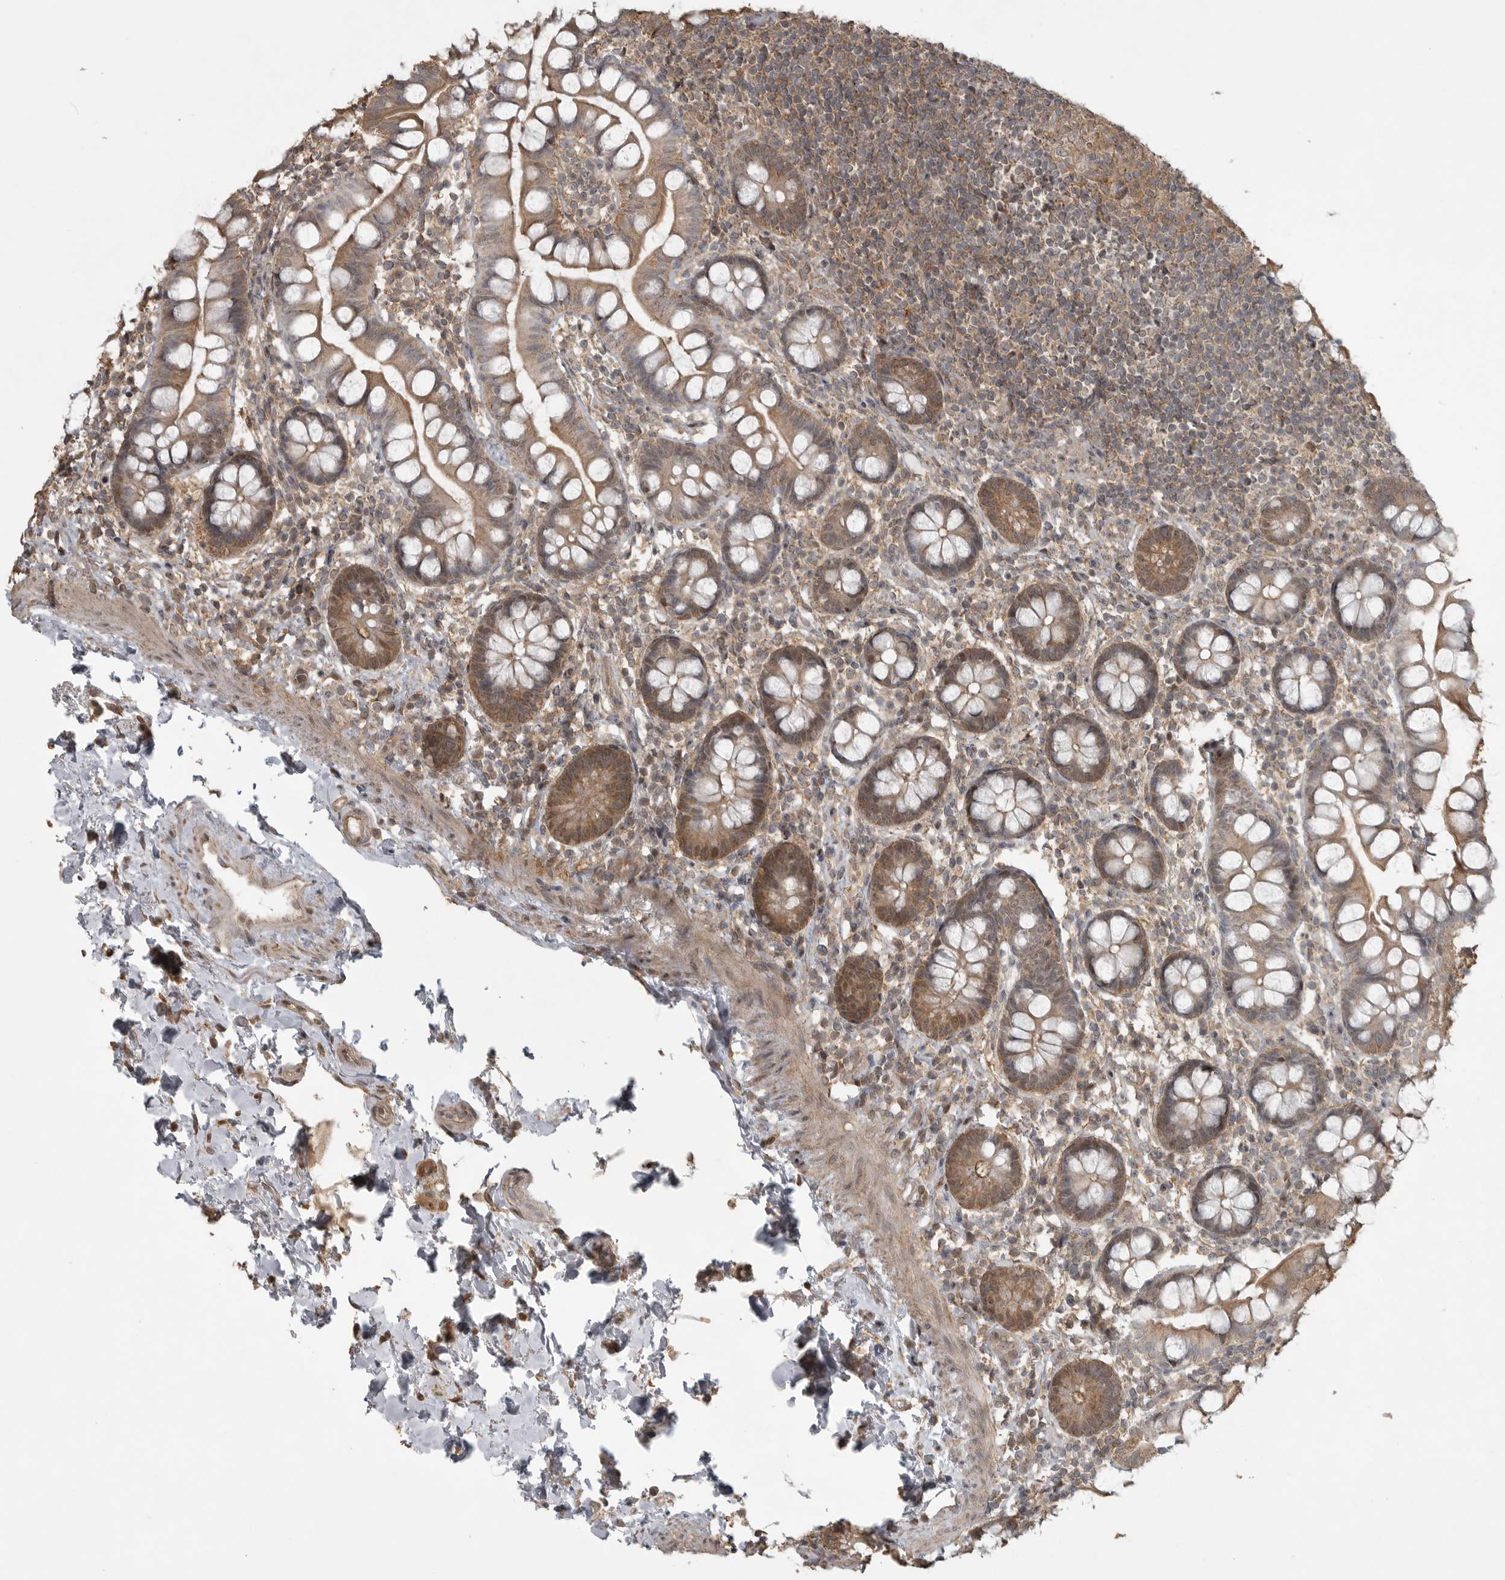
{"staining": {"intensity": "moderate", "quantity": ">75%", "location": "cytoplasmic/membranous"}, "tissue": "small intestine", "cell_type": "Glandular cells", "image_type": "normal", "snomed": [{"axis": "morphology", "description": "Normal tissue, NOS"}, {"axis": "topography", "description": "Small intestine"}], "caption": "Immunohistochemistry (IHC) staining of normal small intestine, which exhibits medium levels of moderate cytoplasmic/membranous staining in approximately >75% of glandular cells indicating moderate cytoplasmic/membranous protein positivity. The staining was performed using DAB (3,3'-diaminobenzidine) (brown) for protein detection and nuclei were counterstained in hematoxylin (blue).", "gene": "LLGL1", "patient": {"sex": "female", "age": 84}}